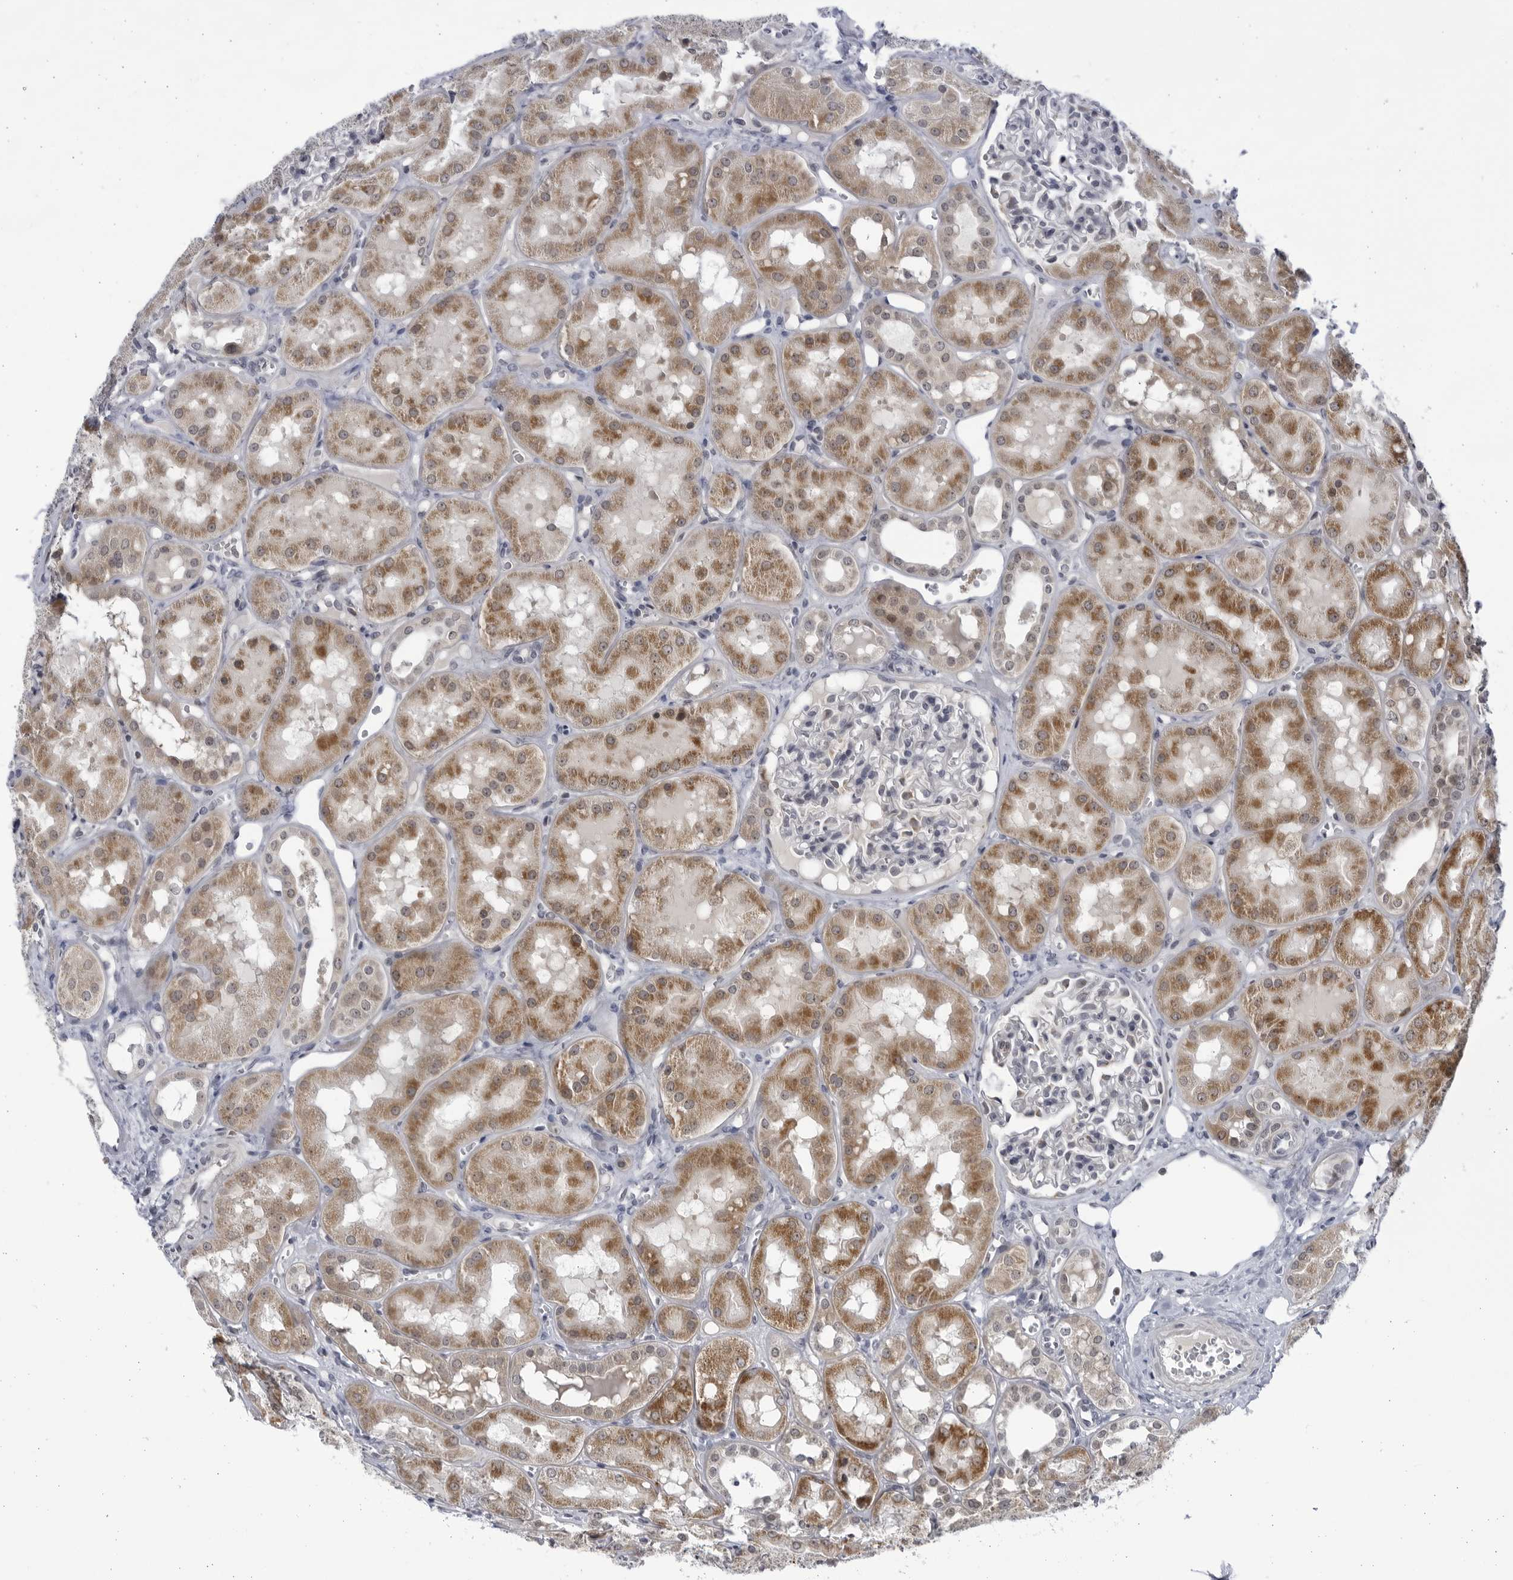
{"staining": {"intensity": "negative", "quantity": "none", "location": "none"}, "tissue": "kidney", "cell_type": "Cells in glomeruli", "image_type": "normal", "snomed": [{"axis": "morphology", "description": "Normal tissue, NOS"}, {"axis": "topography", "description": "Kidney"}], "caption": "This photomicrograph is of benign kidney stained with immunohistochemistry to label a protein in brown with the nuclei are counter-stained blue. There is no positivity in cells in glomeruli. Nuclei are stained in blue.", "gene": "SLC25A22", "patient": {"sex": "male", "age": 16}}